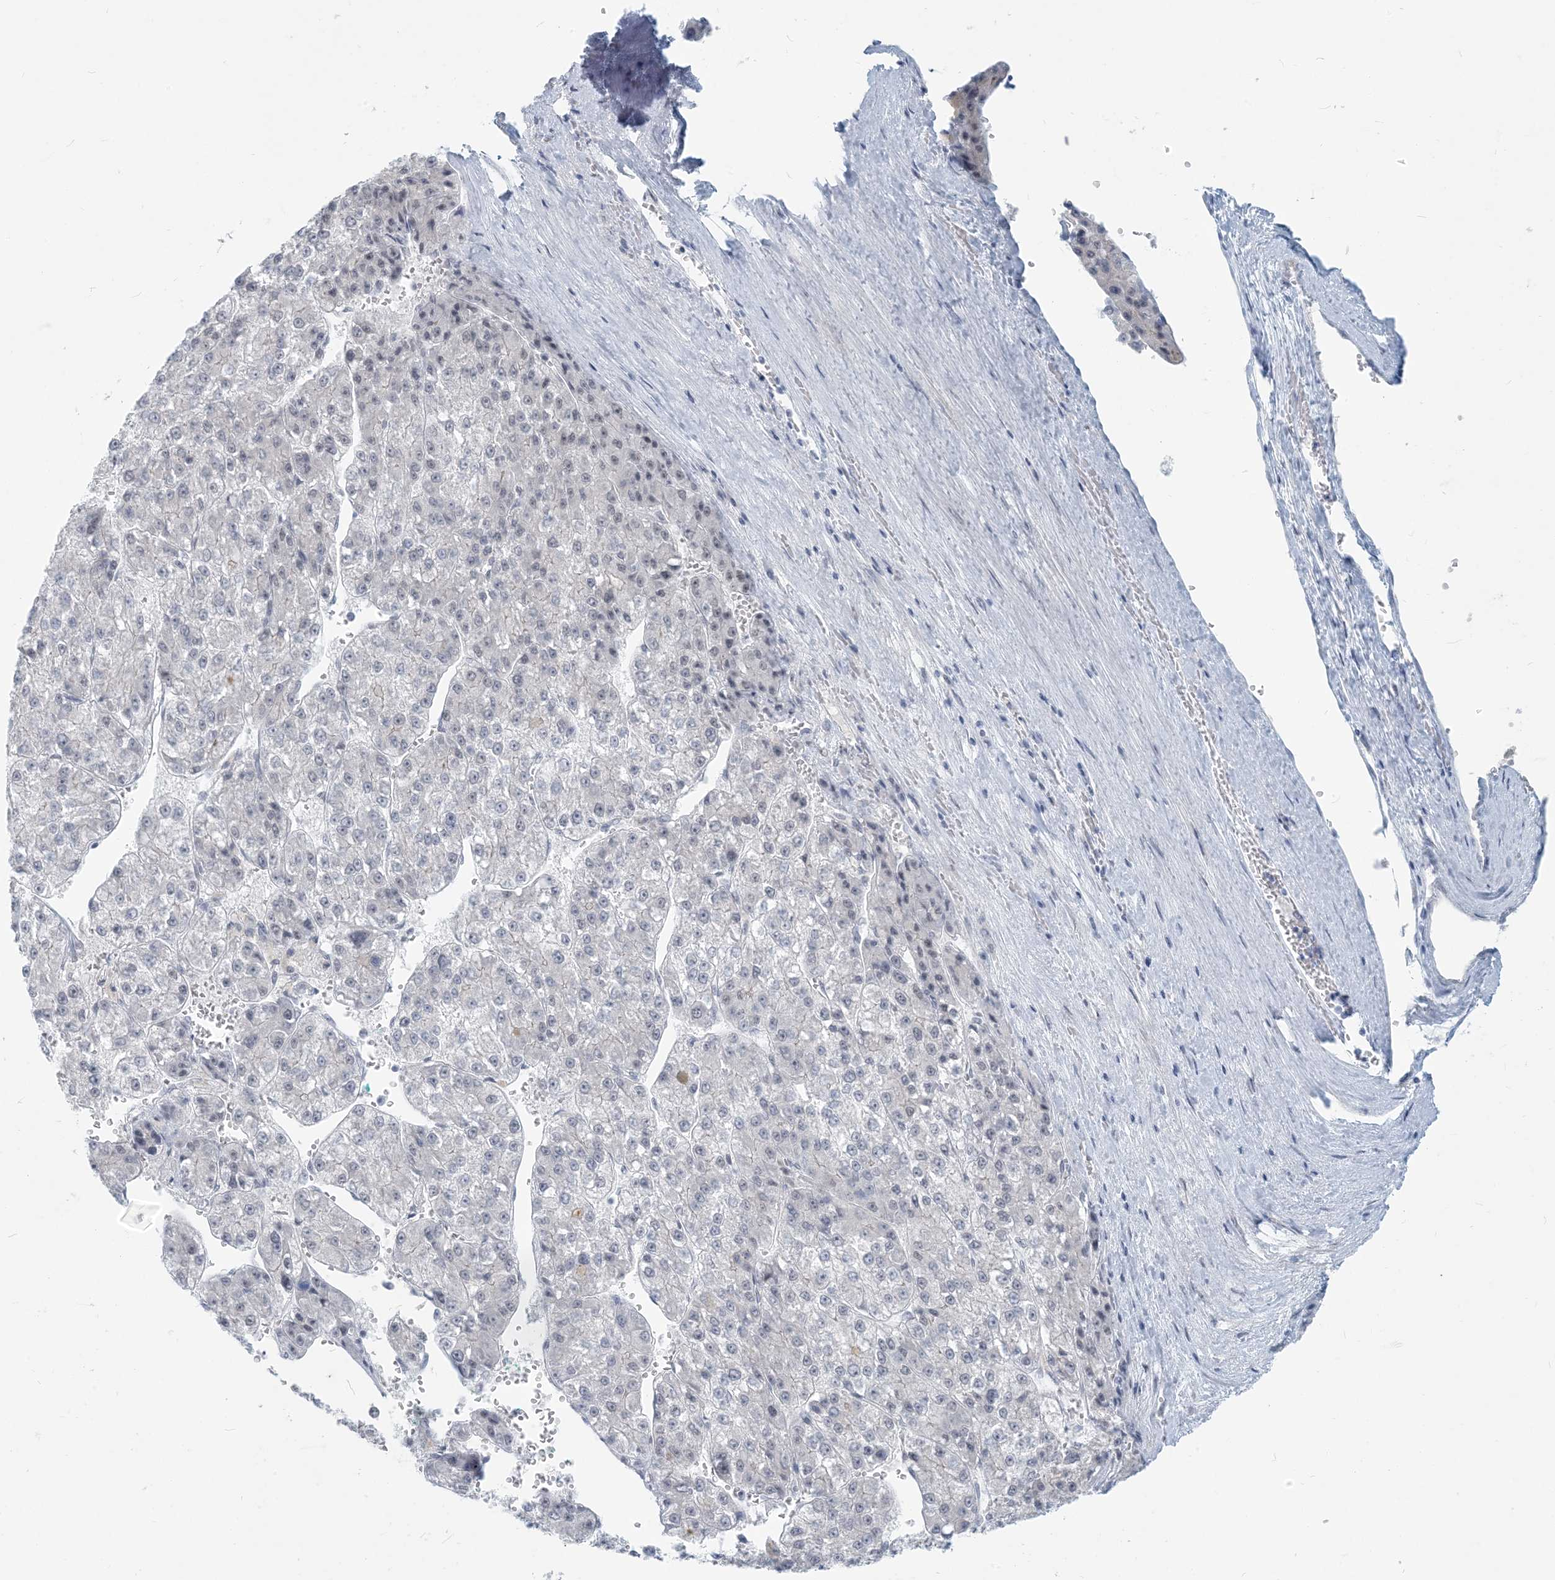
{"staining": {"intensity": "negative", "quantity": "none", "location": "none"}, "tissue": "liver cancer", "cell_type": "Tumor cells", "image_type": "cancer", "snomed": [{"axis": "morphology", "description": "Carcinoma, Hepatocellular, NOS"}, {"axis": "topography", "description": "Liver"}], "caption": "Liver hepatocellular carcinoma stained for a protein using immunohistochemistry (IHC) demonstrates no expression tumor cells.", "gene": "SCML1", "patient": {"sex": "female", "age": 73}}